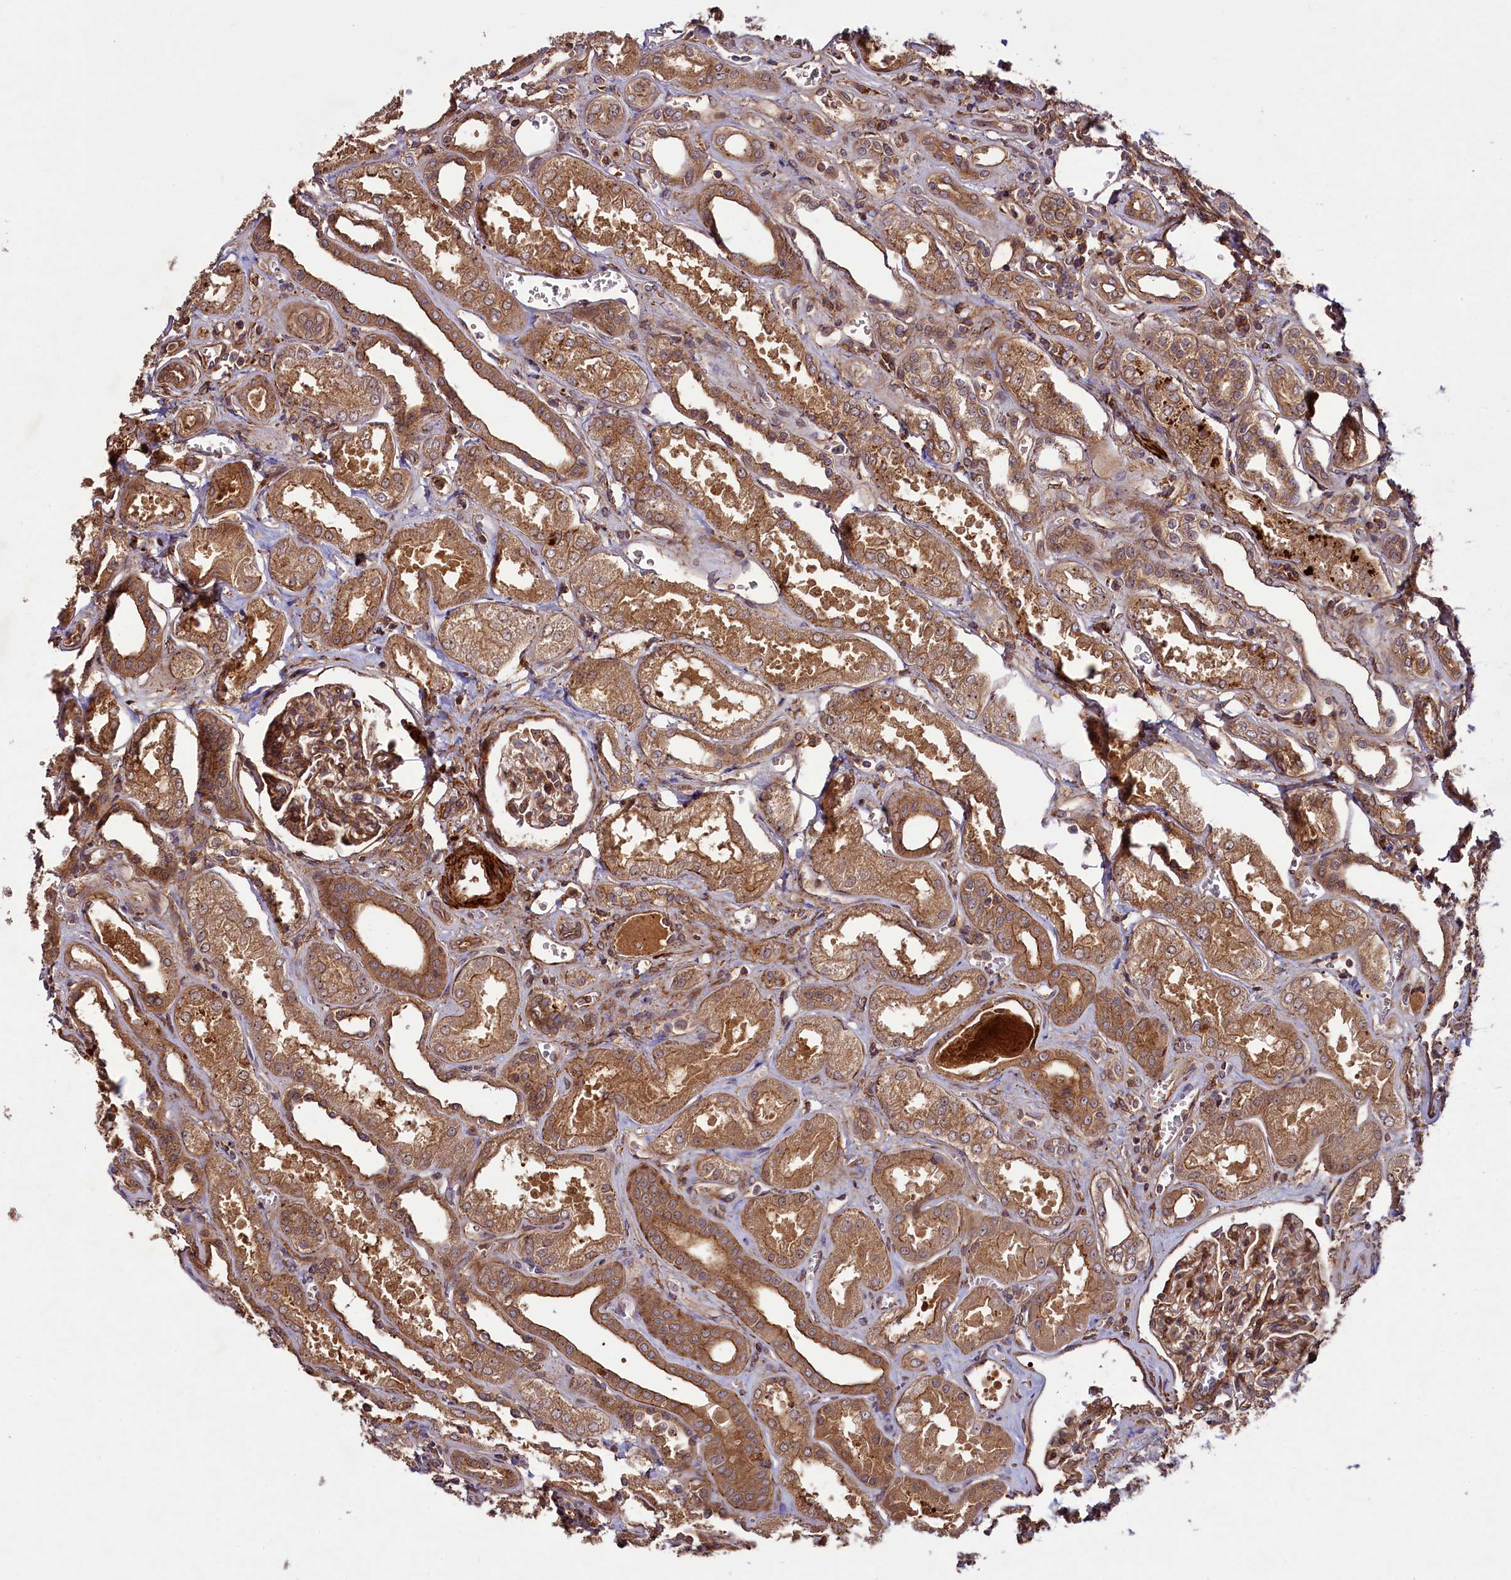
{"staining": {"intensity": "moderate", "quantity": ">75%", "location": "cytoplasmic/membranous"}, "tissue": "kidney", "cell_type": "Cells in glomeruli", "image_type": "normal", "snomed": [{"axis": "morphology", "description": "Normal tissue, NOS"}, {"axis": "morphology", "description": "Adenocarcinoma, NOS"}, {"axis": "topography", "description": "Kidney"}], "caption": "Kidney was stained to show a protein in brown. There is medium levels of moderate cytoplasmic/membranous expression in about >75% of cells in glomeruli. (IHC, brightfield microscopy, high magnification).", "gene": "CCDC102A", "patient": {"sex": "female", "age": 68}}